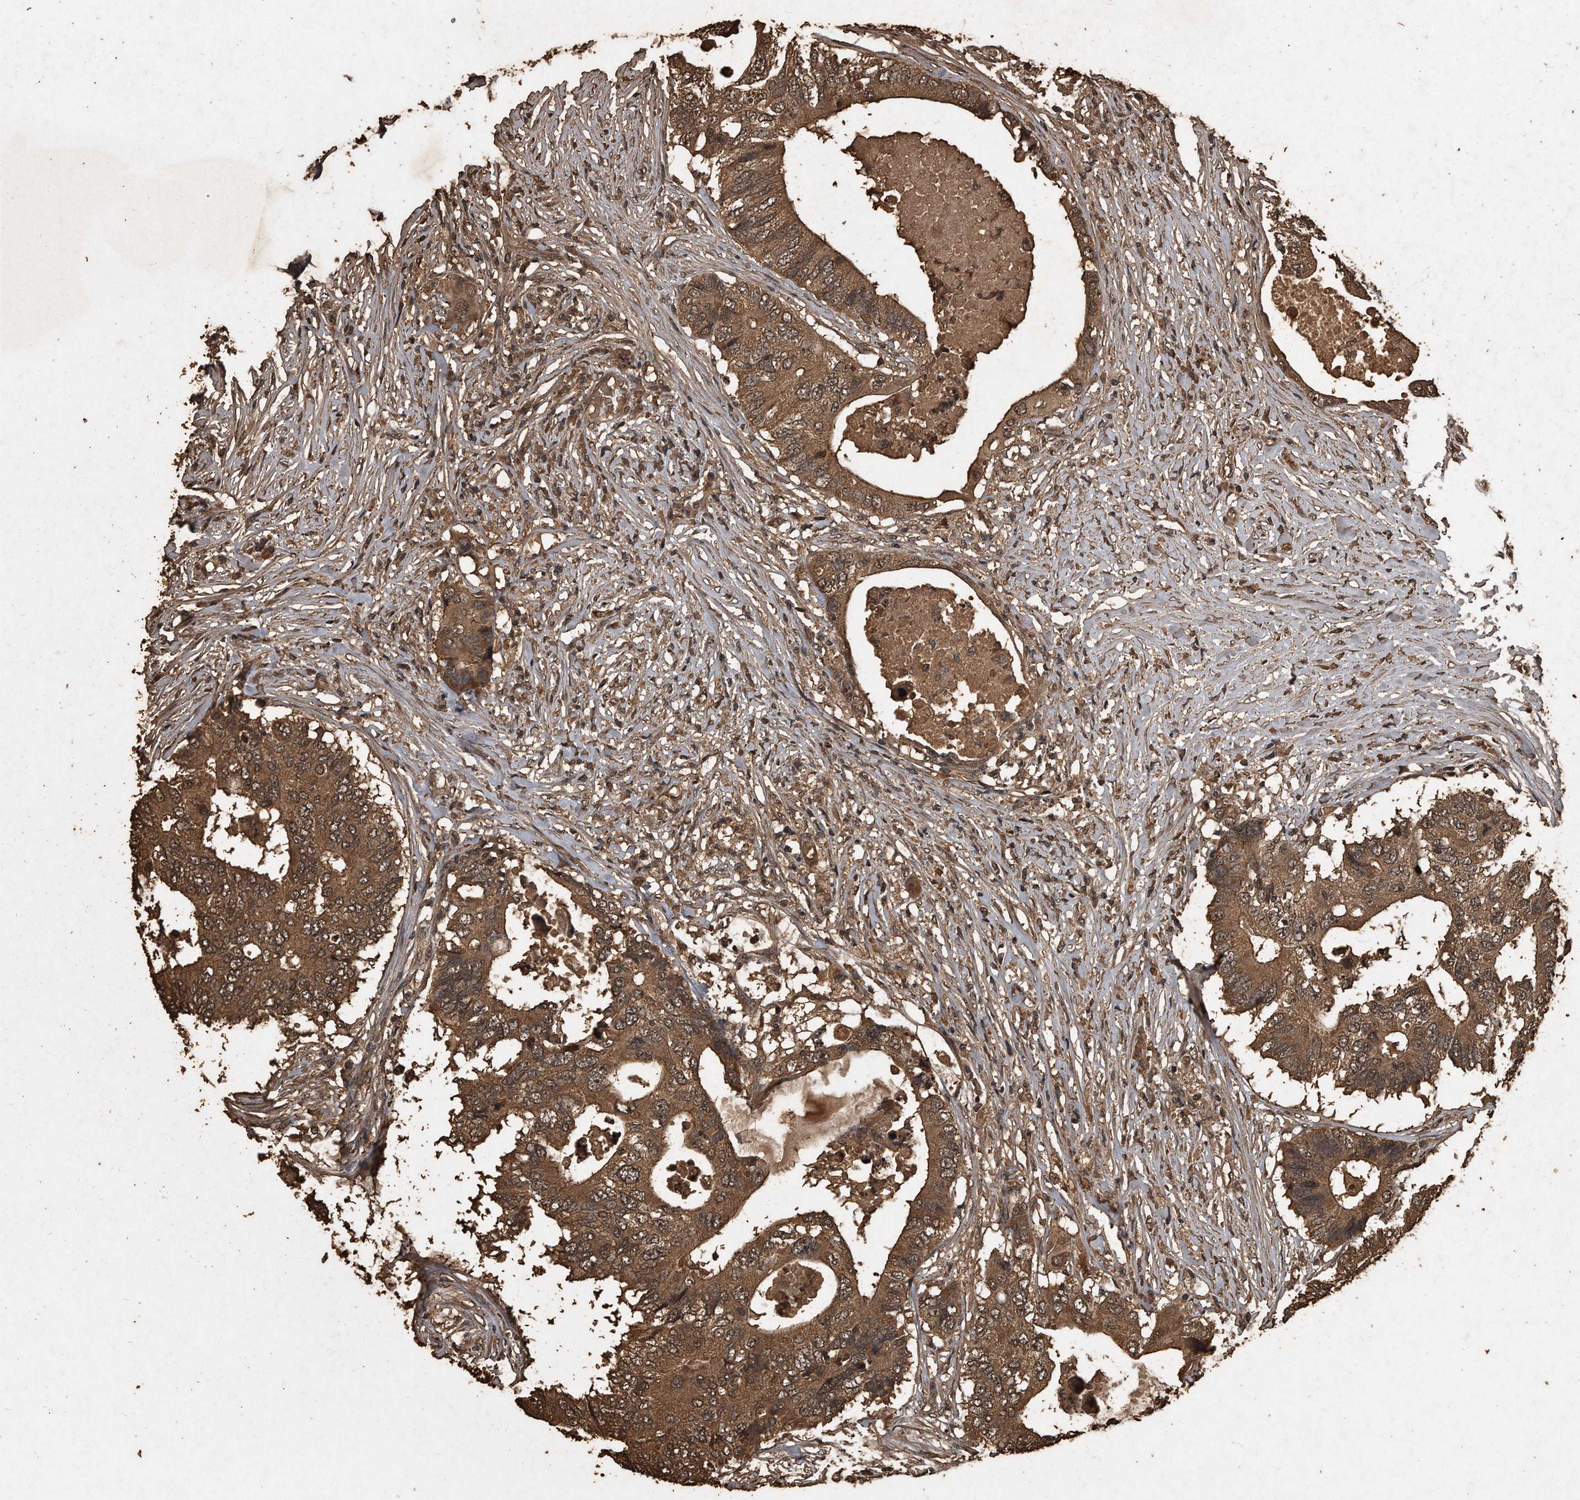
{"staining": {"intensity": "moderate", "quantity": ">75%", "location": "cytoplasmic/membranous"}, "tissue": "colorectal cancer", "cell_type": "Tumor cells", "image_type": "cancer", "snomed": [{"axis": "morphology", "description": "Adenocarcinoma, NOS"}, {"axis": "topography", "description": "Colon"}], "caption": "Colorectal adenocarcinoma stained with a brown dye exhibits moderate cytoplasmic/membranous positive expression in approximately >75% of tumor cells.", "gene": "CFLAR", "patient": {"sex": "male", "age": 71}}